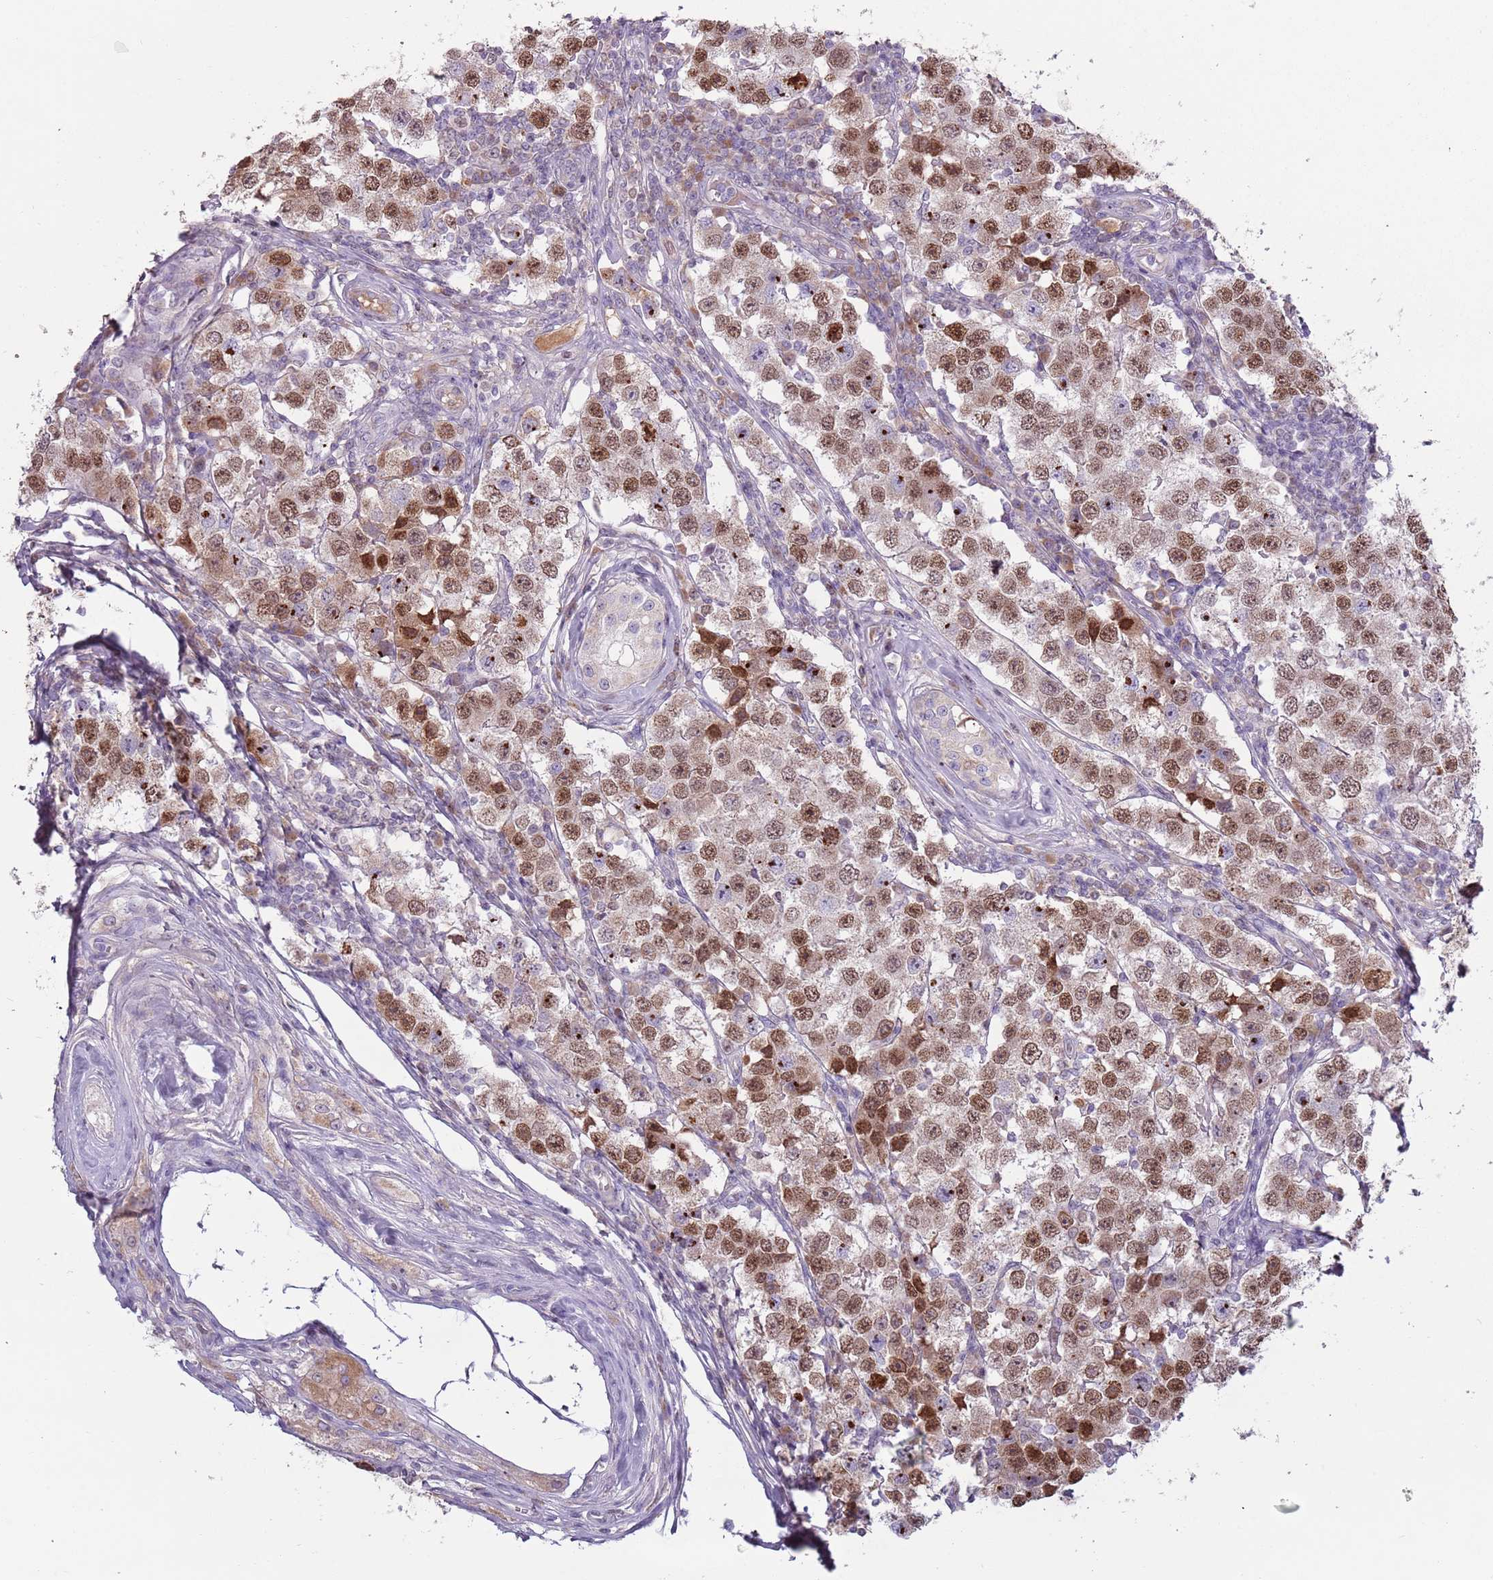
{"staining": {"intensity": "moderate", "quantity": ">75%", "location": "nuclear"}, "tissue": "testis cancer", "cell_type": "Tumor cells", "image_type": "cancer", "snomed": [{"axis": "morphology", "description": "Seminoma, NOS"}, {"axis": "topography", "description": "Testis"}], "caption": "This is a photomicrograph of immunohistochemistry (IHC) staining of testis seminoma, which shows moderate positivity in the nuclear of tumor cells.", "gene": "SYS1", "patient": {"sex": "male", "age": 34}}